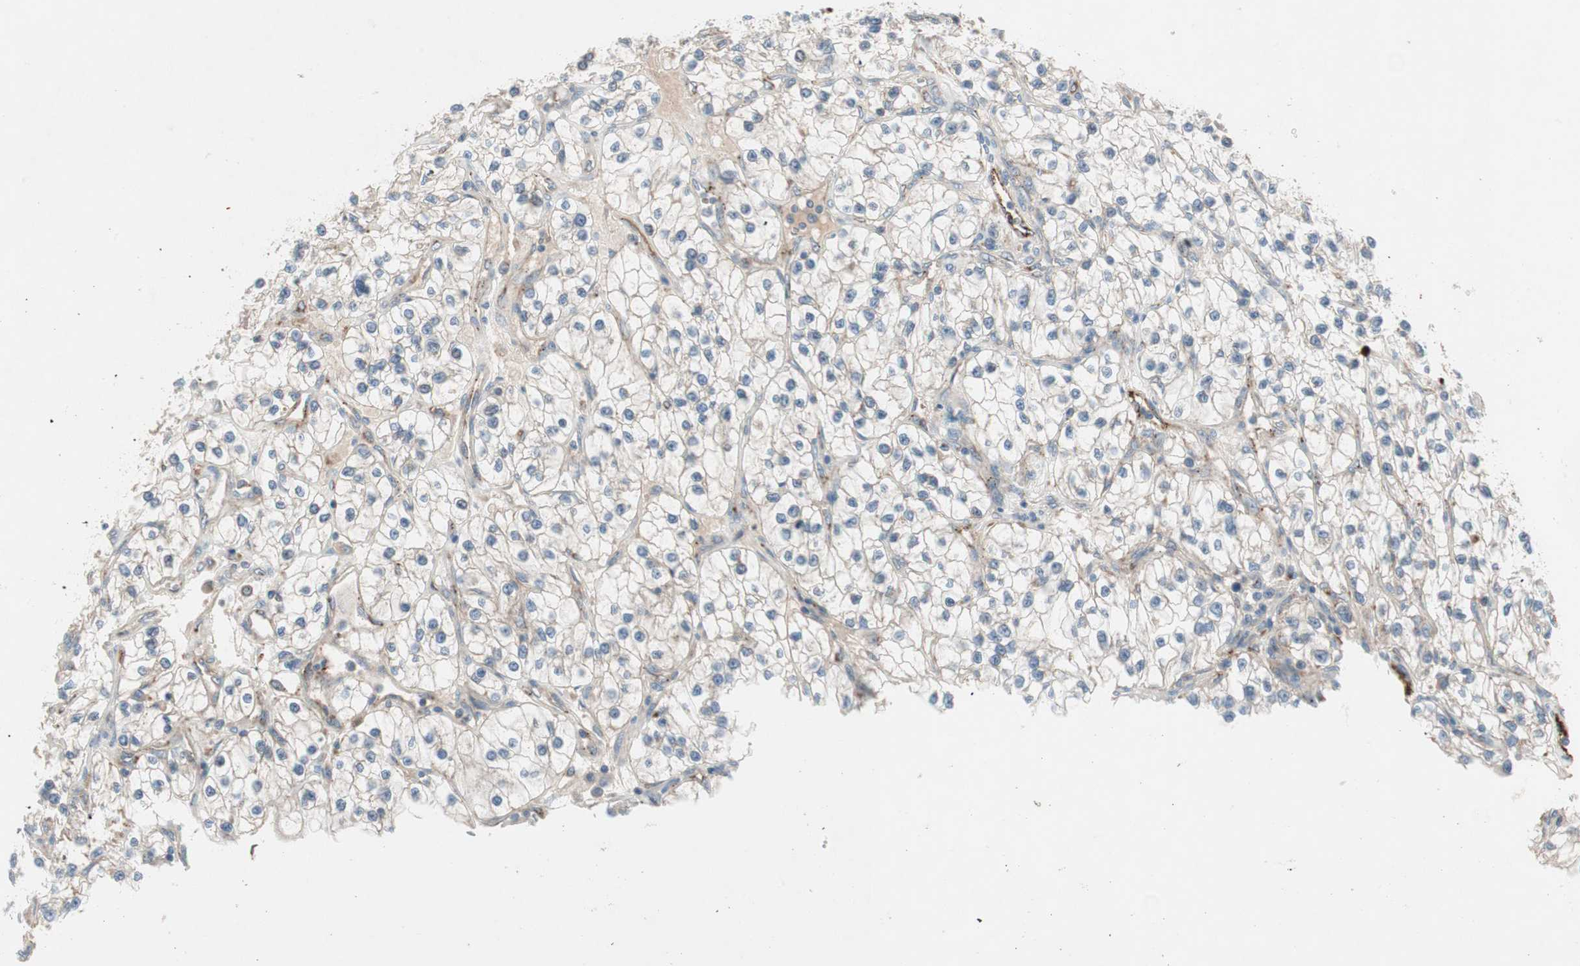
{"staining": {"intensity": "negative", "quantity": "none", "location": "none"}, "tissue": "renal cancer", "cell_type": "Tumor cells", "image_type": "cancer", "snomed": [{"axis": "morphology", "description": "Adenocarcinoma, NOS"}, {"axis": "topography", "description": "Kidney"}], "caption": "Adenocarcinoma (renal) was stained to show a protein in brown. There is no significant expression in tumor cells. Nuclei are stained in blue.", "gene": "FGFR4", "patient": {"sex": "female", "age": 57}}